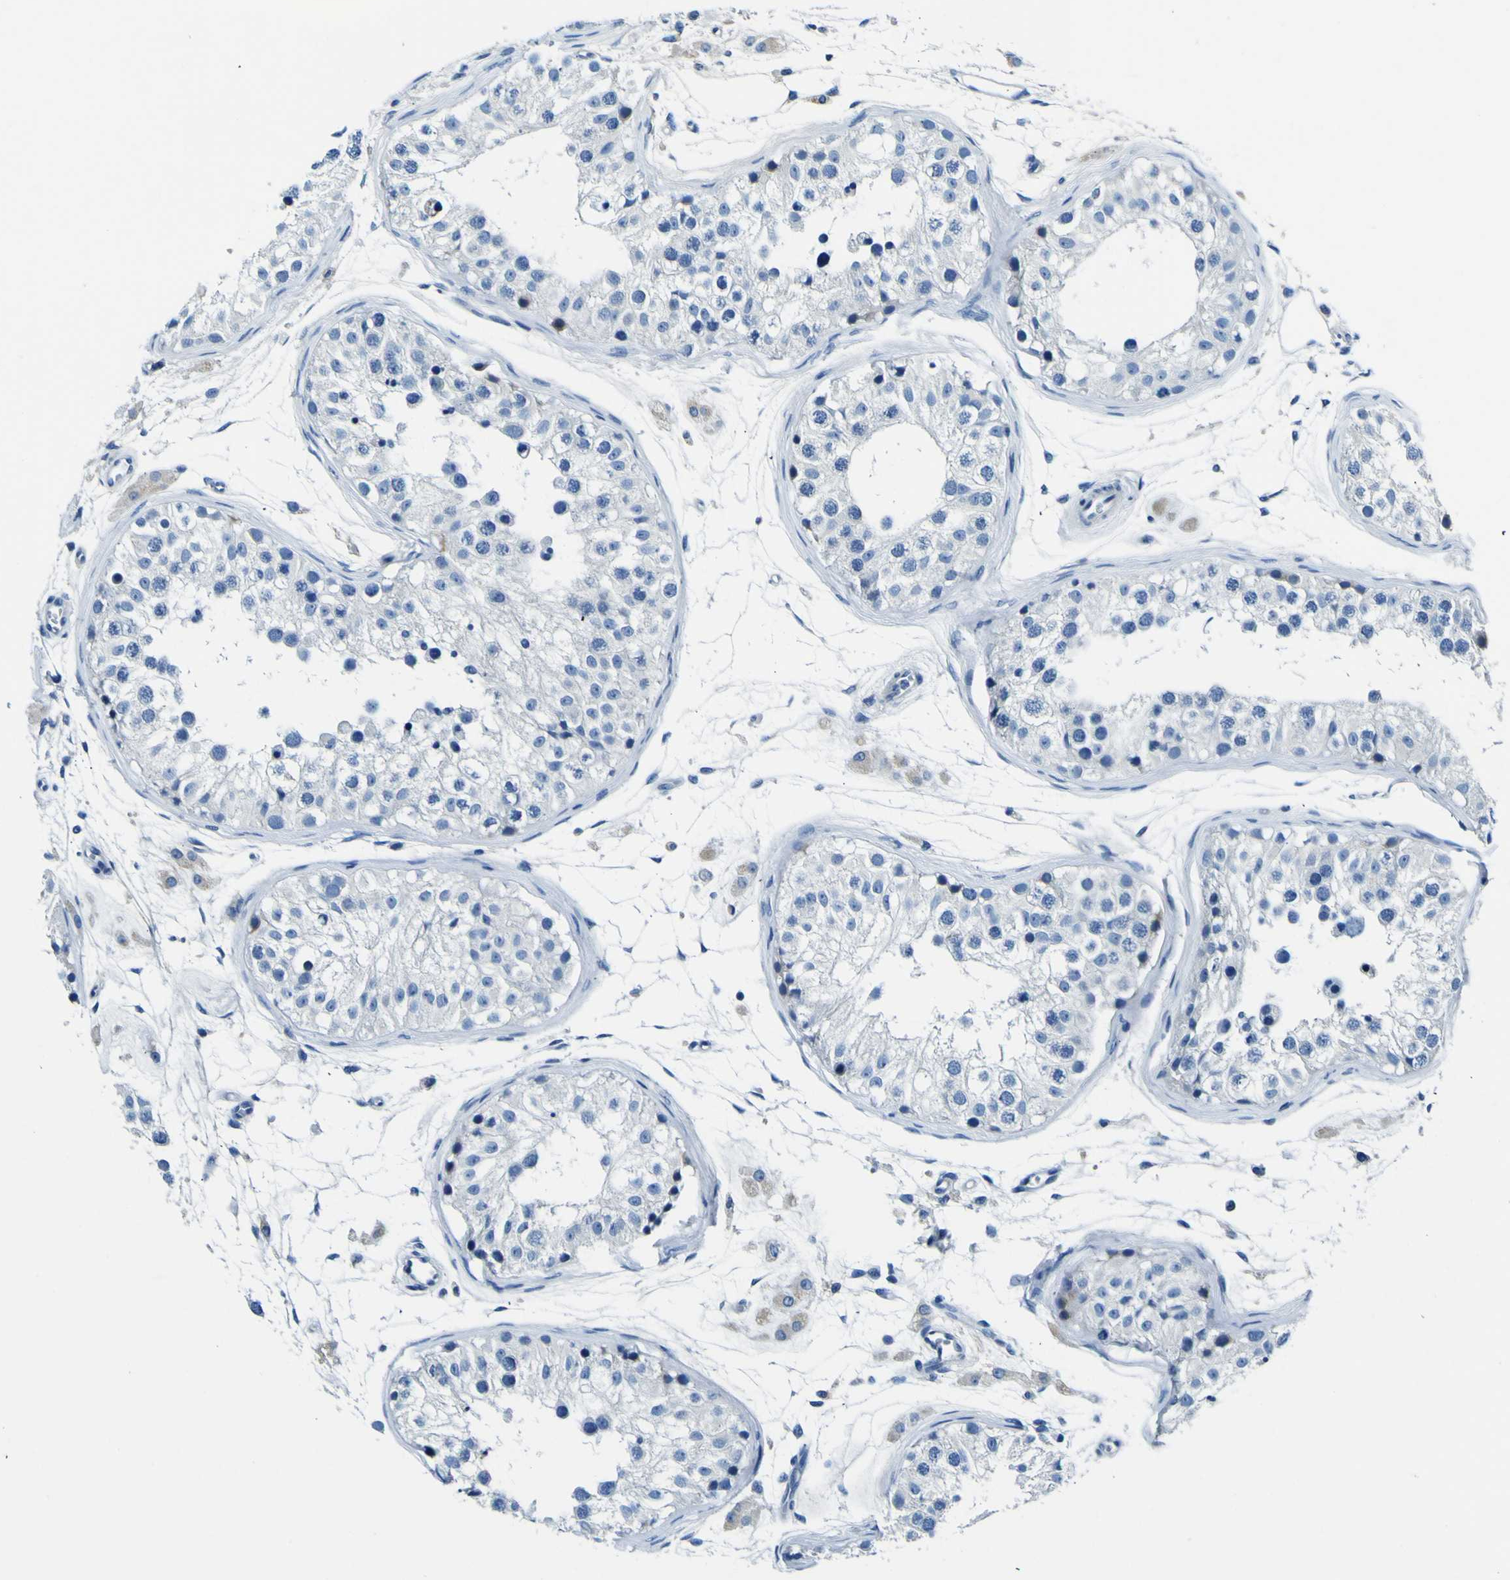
{"staining": {"intensity": "negative", "quantity": "none", "location": "none"}, "tissue": "testis", "cell_type": "Cells in seminiferous ducts", "image_type": "normal", "snomed": [{"axis": "morphology", "description": "Normal tissue, NOS"}, {"axis": "morphology", "description": "Adenocarcinoma, metastatic, NOS"}, {"axis": "topography", "description": "Testis"}], "caption": "The IHC photomicrograph has no significant staining in cells in seminiferous ducts of testis. The staining is performed using DAB (3,3'-diaminobenzidine) brown chromogen with nuclei counter-stained in using hematoxylin.", "gene": "ADGRA2", "patient": {"sex": "male", "age": 26}}